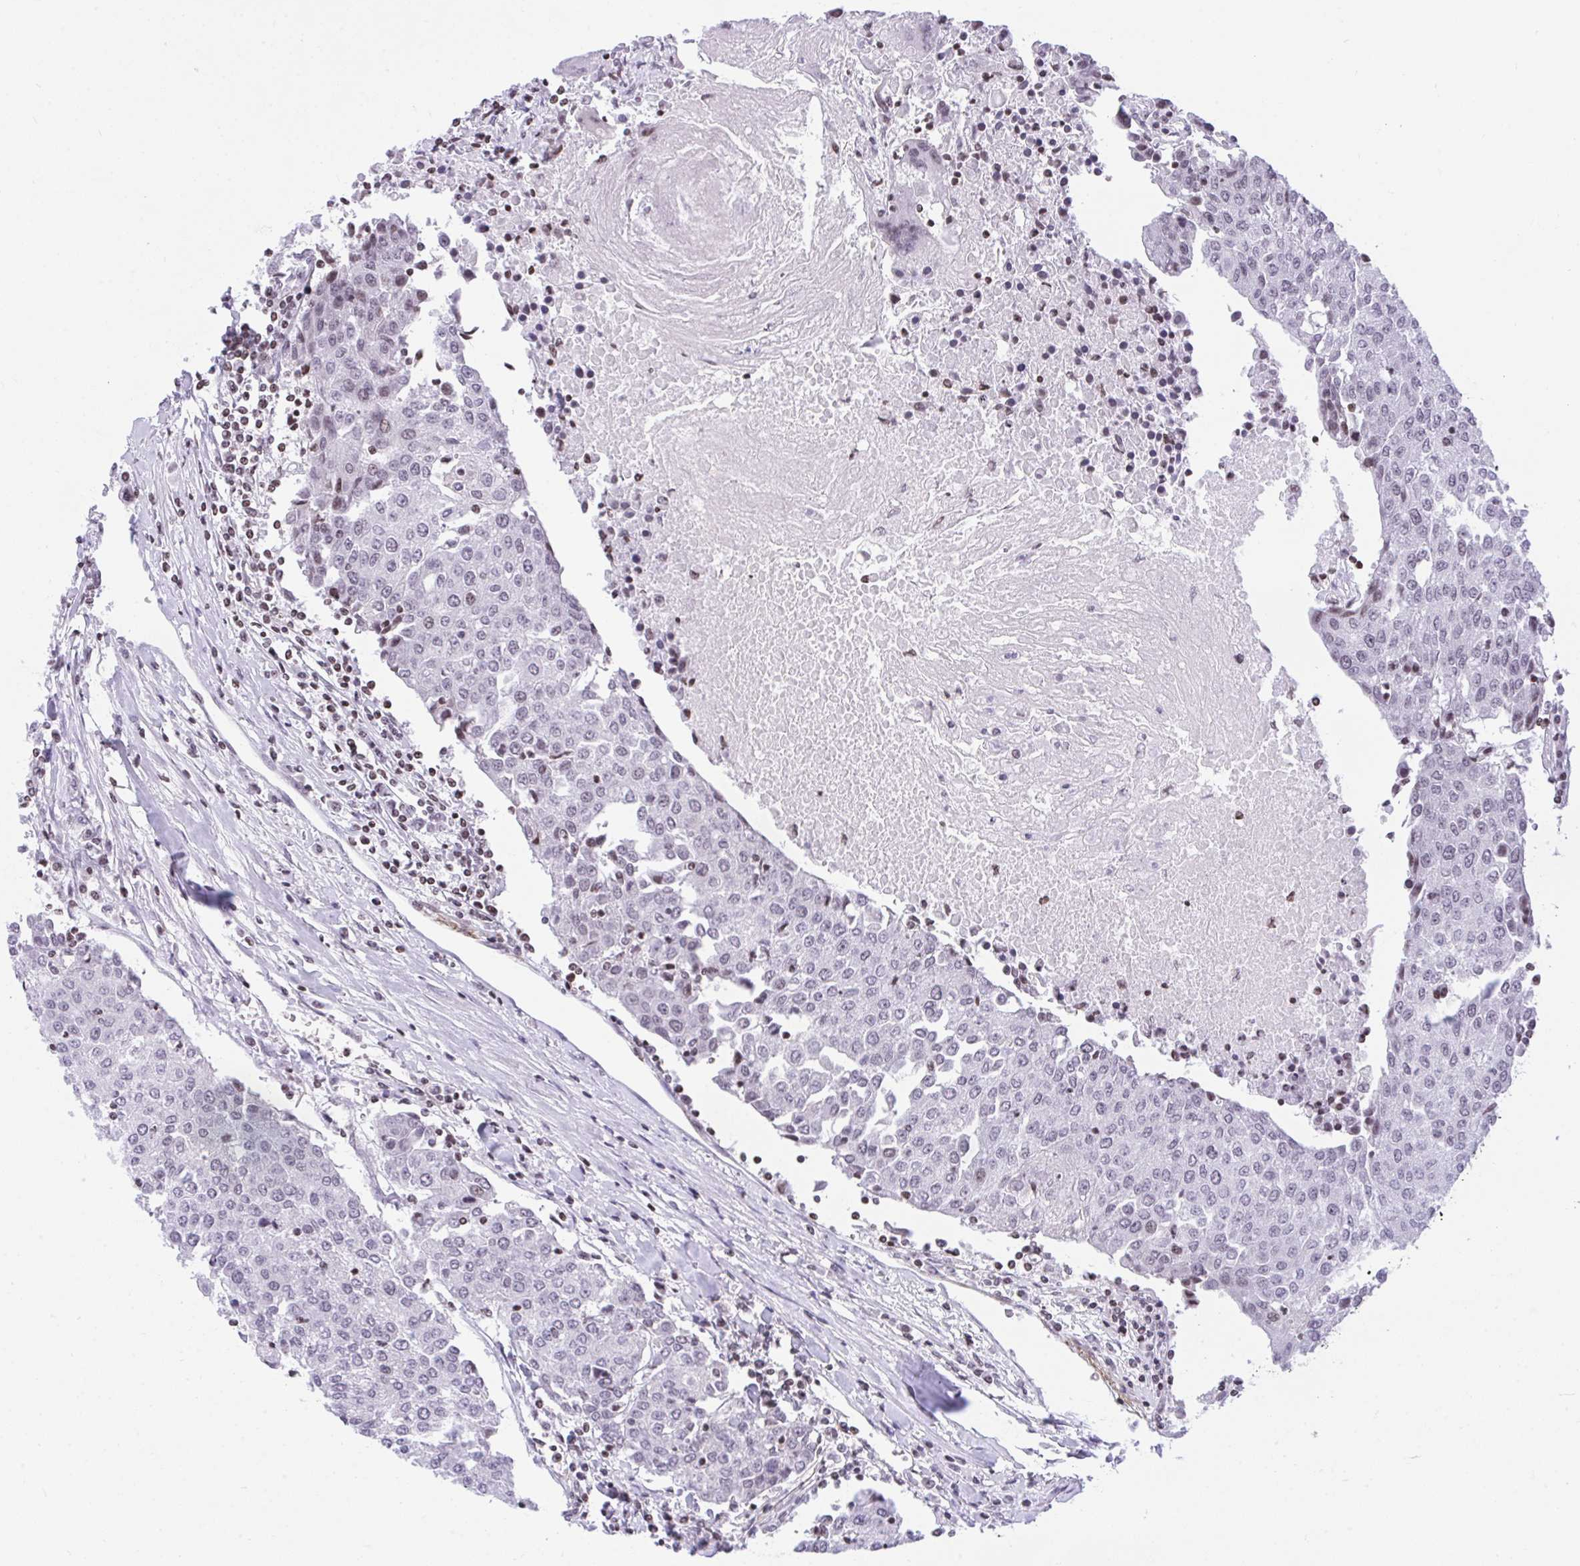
{"staining": {"intensity": "weak", "quantity": "<25%", "location": "nuclear"}, "tissue": "urothelial cancer", "cell_type": "Tumor cells", "image_type": "cancer", "snomed": [{"axis": "morphology", "description": "Urothelial carcinoma, High grade"}, {"axis": "topography", "description": "Urinary bladder"}], "caption": "The immunohistochemistry photomicrograph has no significant staining in tumor cells of urothelial cancer tissue.", "gene": "KCNN4", "patient": {"sex": "female", "age": 85}}